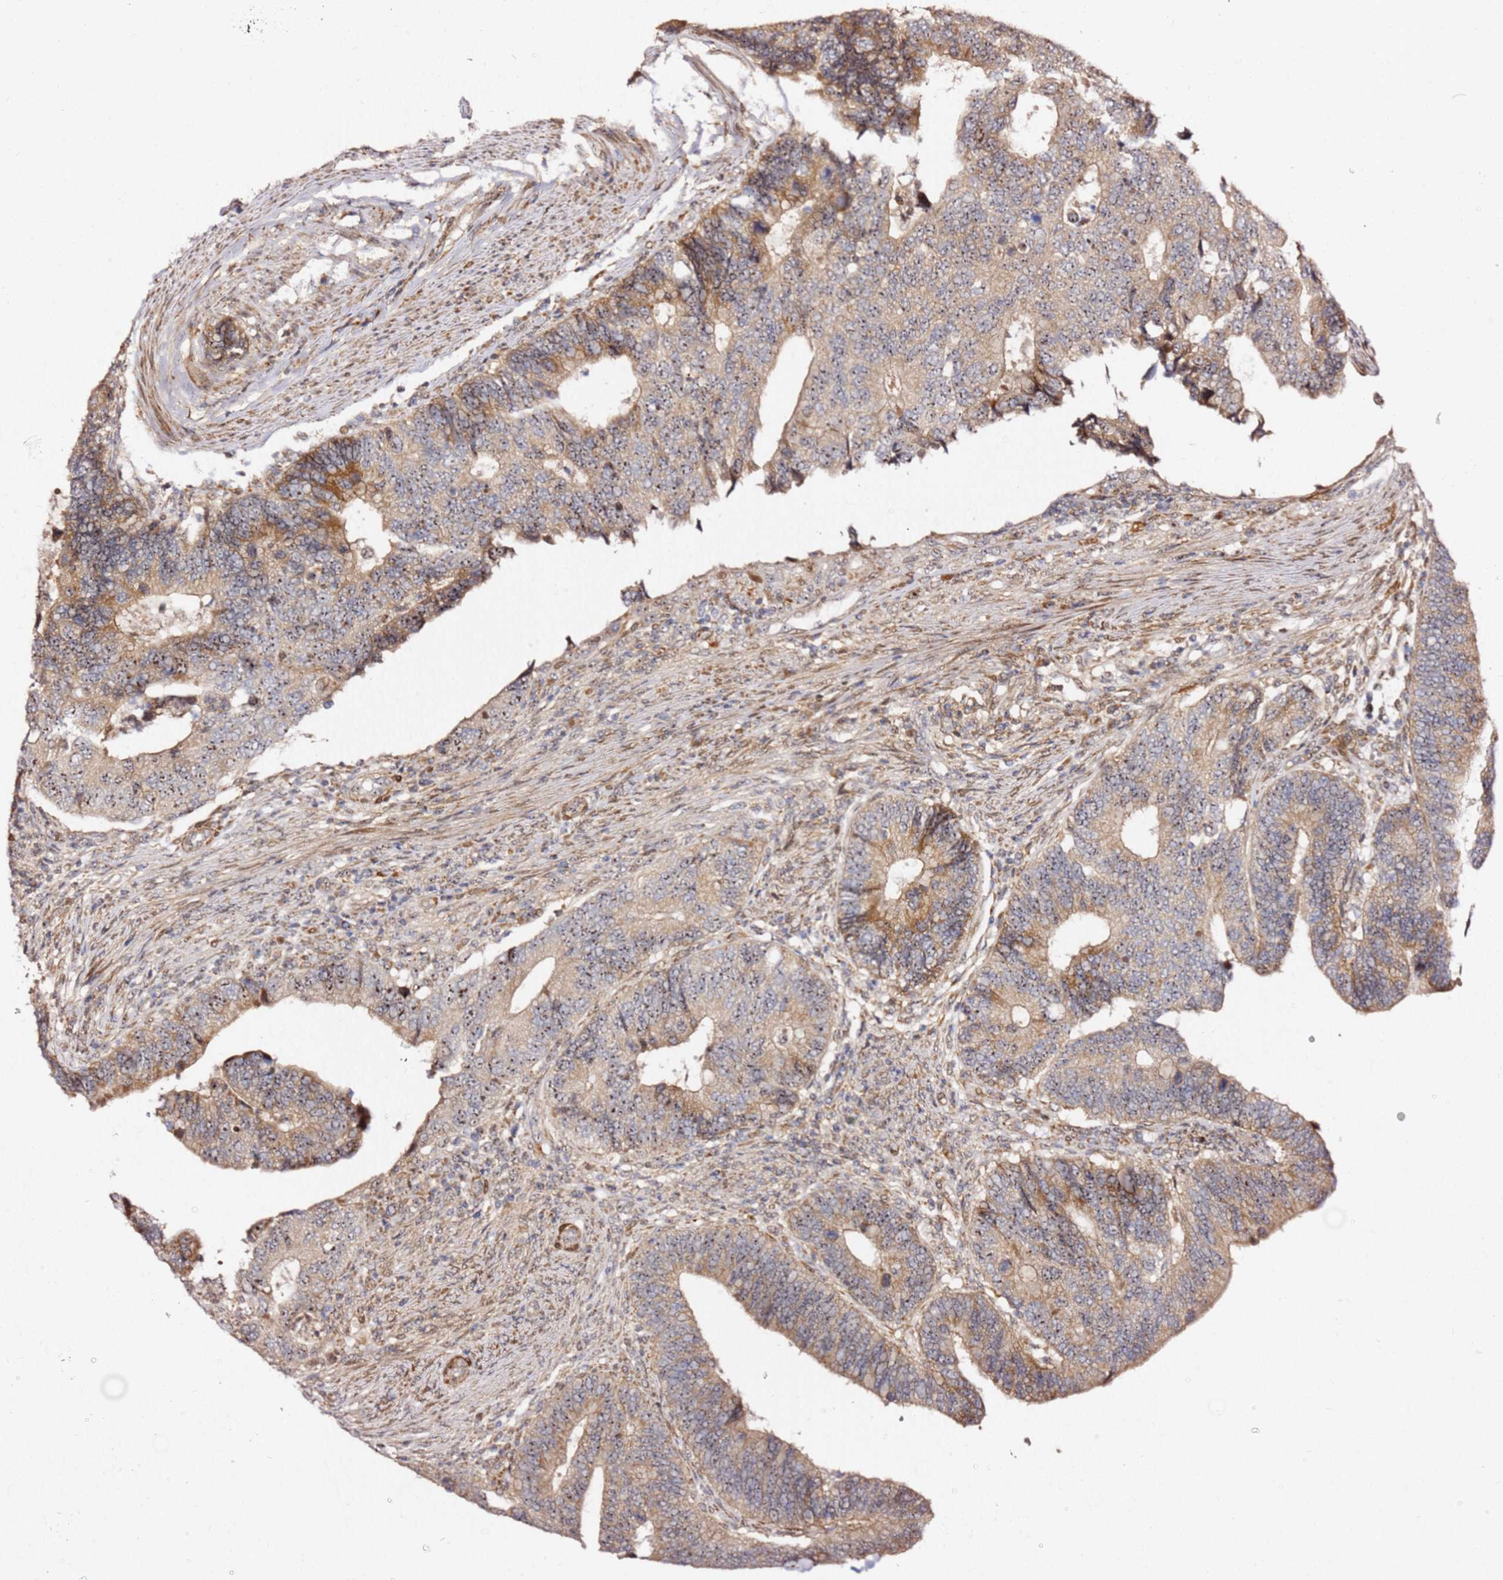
{"staining": {"intensity": "moderate", "quantity": "25%-75%", "location": "cytoplasmic/membranous,nuclear"}, "tissue": "colorectal cancer", "cell_type": "Tumor cells", "image_type": "cancer", "snomed": [{"axis": "morphology", "description": "Adenocarcinoma, NOS"}, {"axis": "topography", "description": "Colon"}], "caption": "The photomicrograph shows staining of colorectal cancer, revealing moderate cytoplasmic/membranous and nuclear protein staining (brown color) within tumor cells.", "gene": "KIF25", "patient": {"sex": "male", "age": 87}}